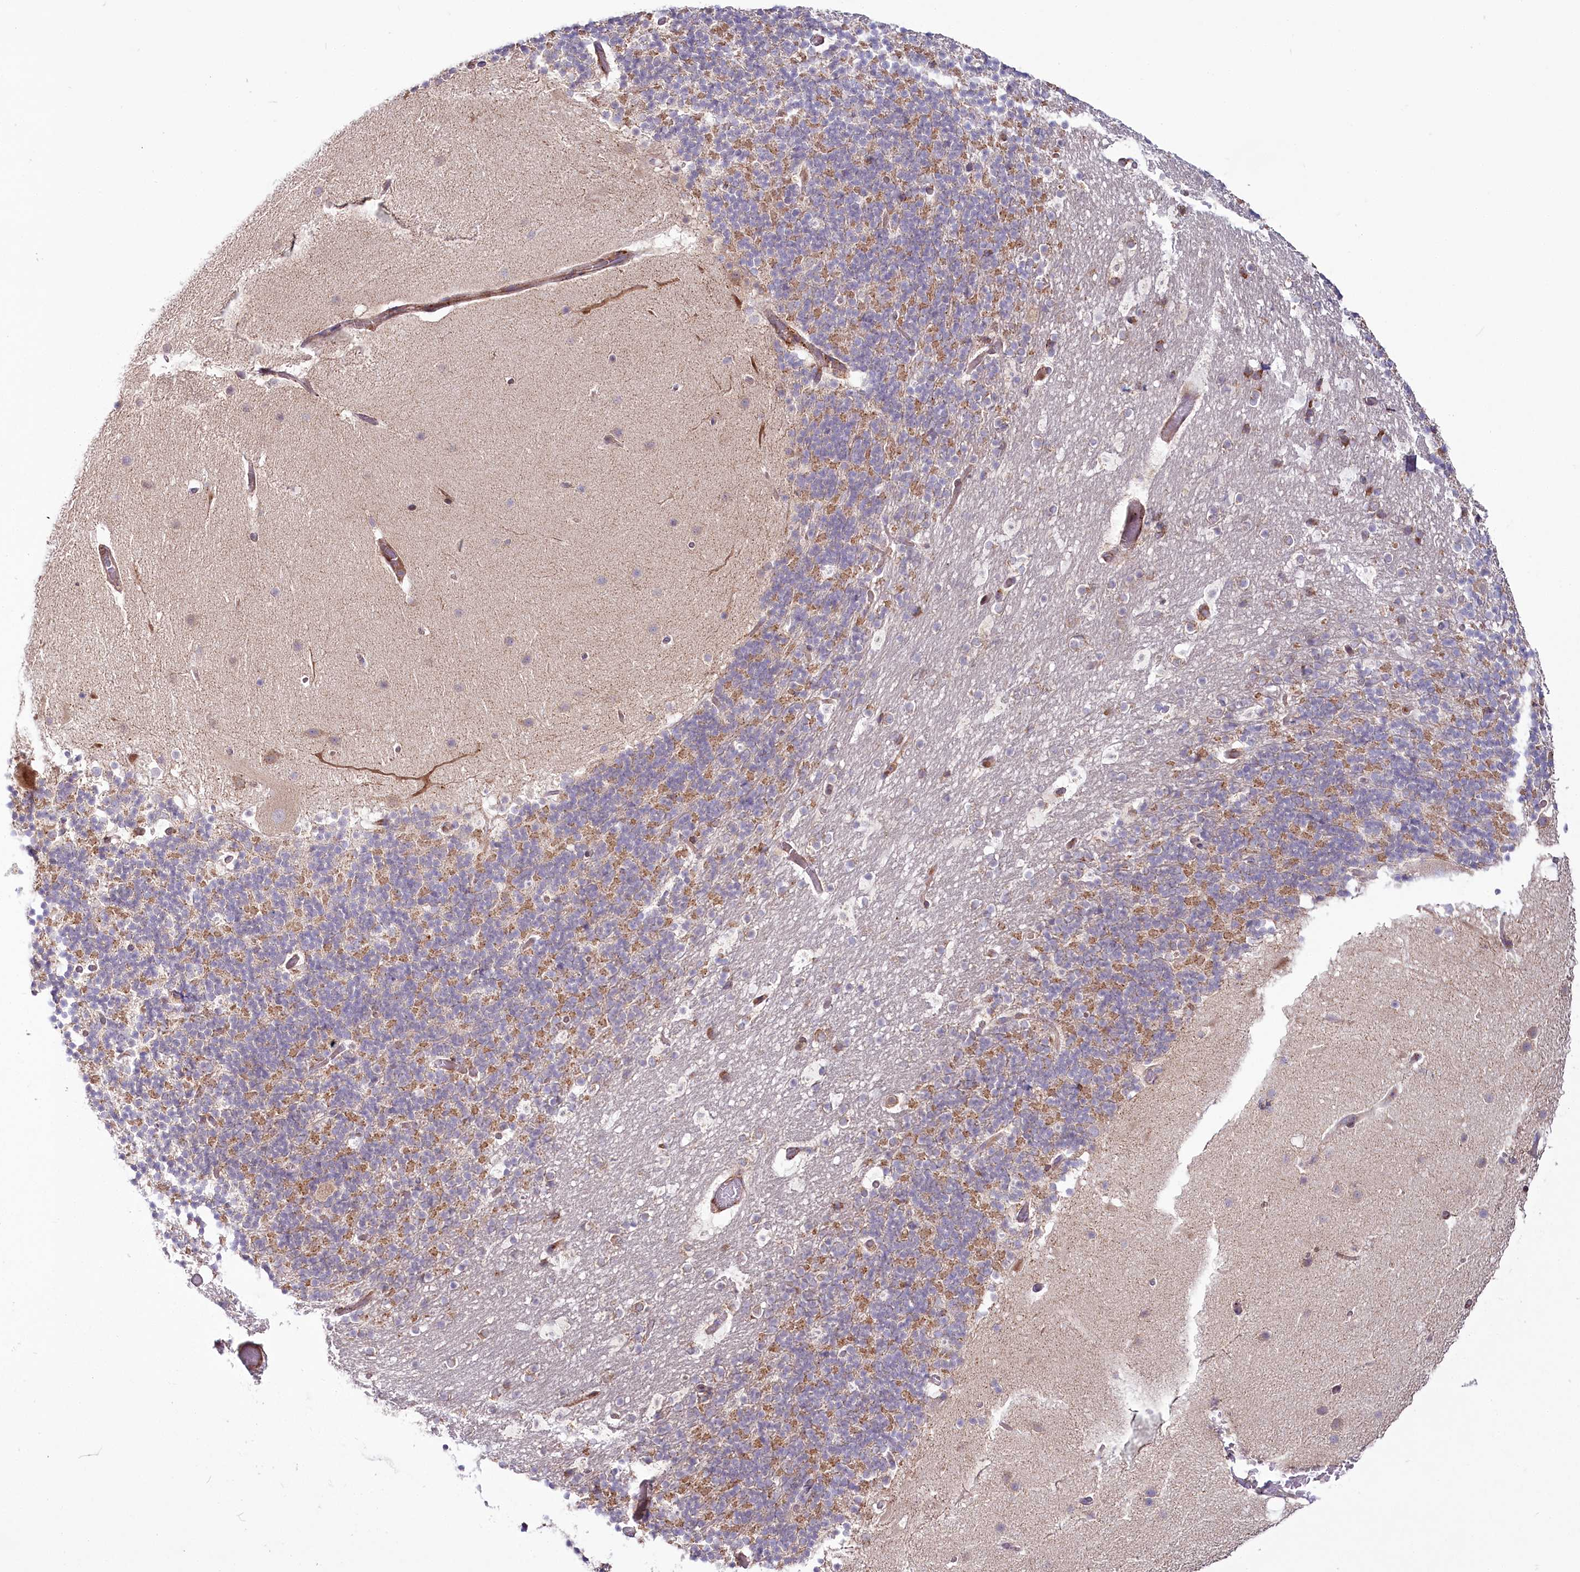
{"staining": {"intensity": "moderate", "quantity": "25%-75%", "location": "cytoplasmic/membranous"}, "tissue": "cerebellum", "cell_type": "Cells in granular layer", "image_type": "normal", "snomed": [{"axis": "morphology", "description": "Normal tissue, NOS"}, {"axis": "topography", "description": "Cerebellum"}], "caption": "A medium amount of moderate cytoplasmic/membranous expression is identified in approximately 25%-75% of cells in granular layer in benign cerebellum.", "gene": "POGLUT1", "patient": {"sex": "male", "age": 57}}